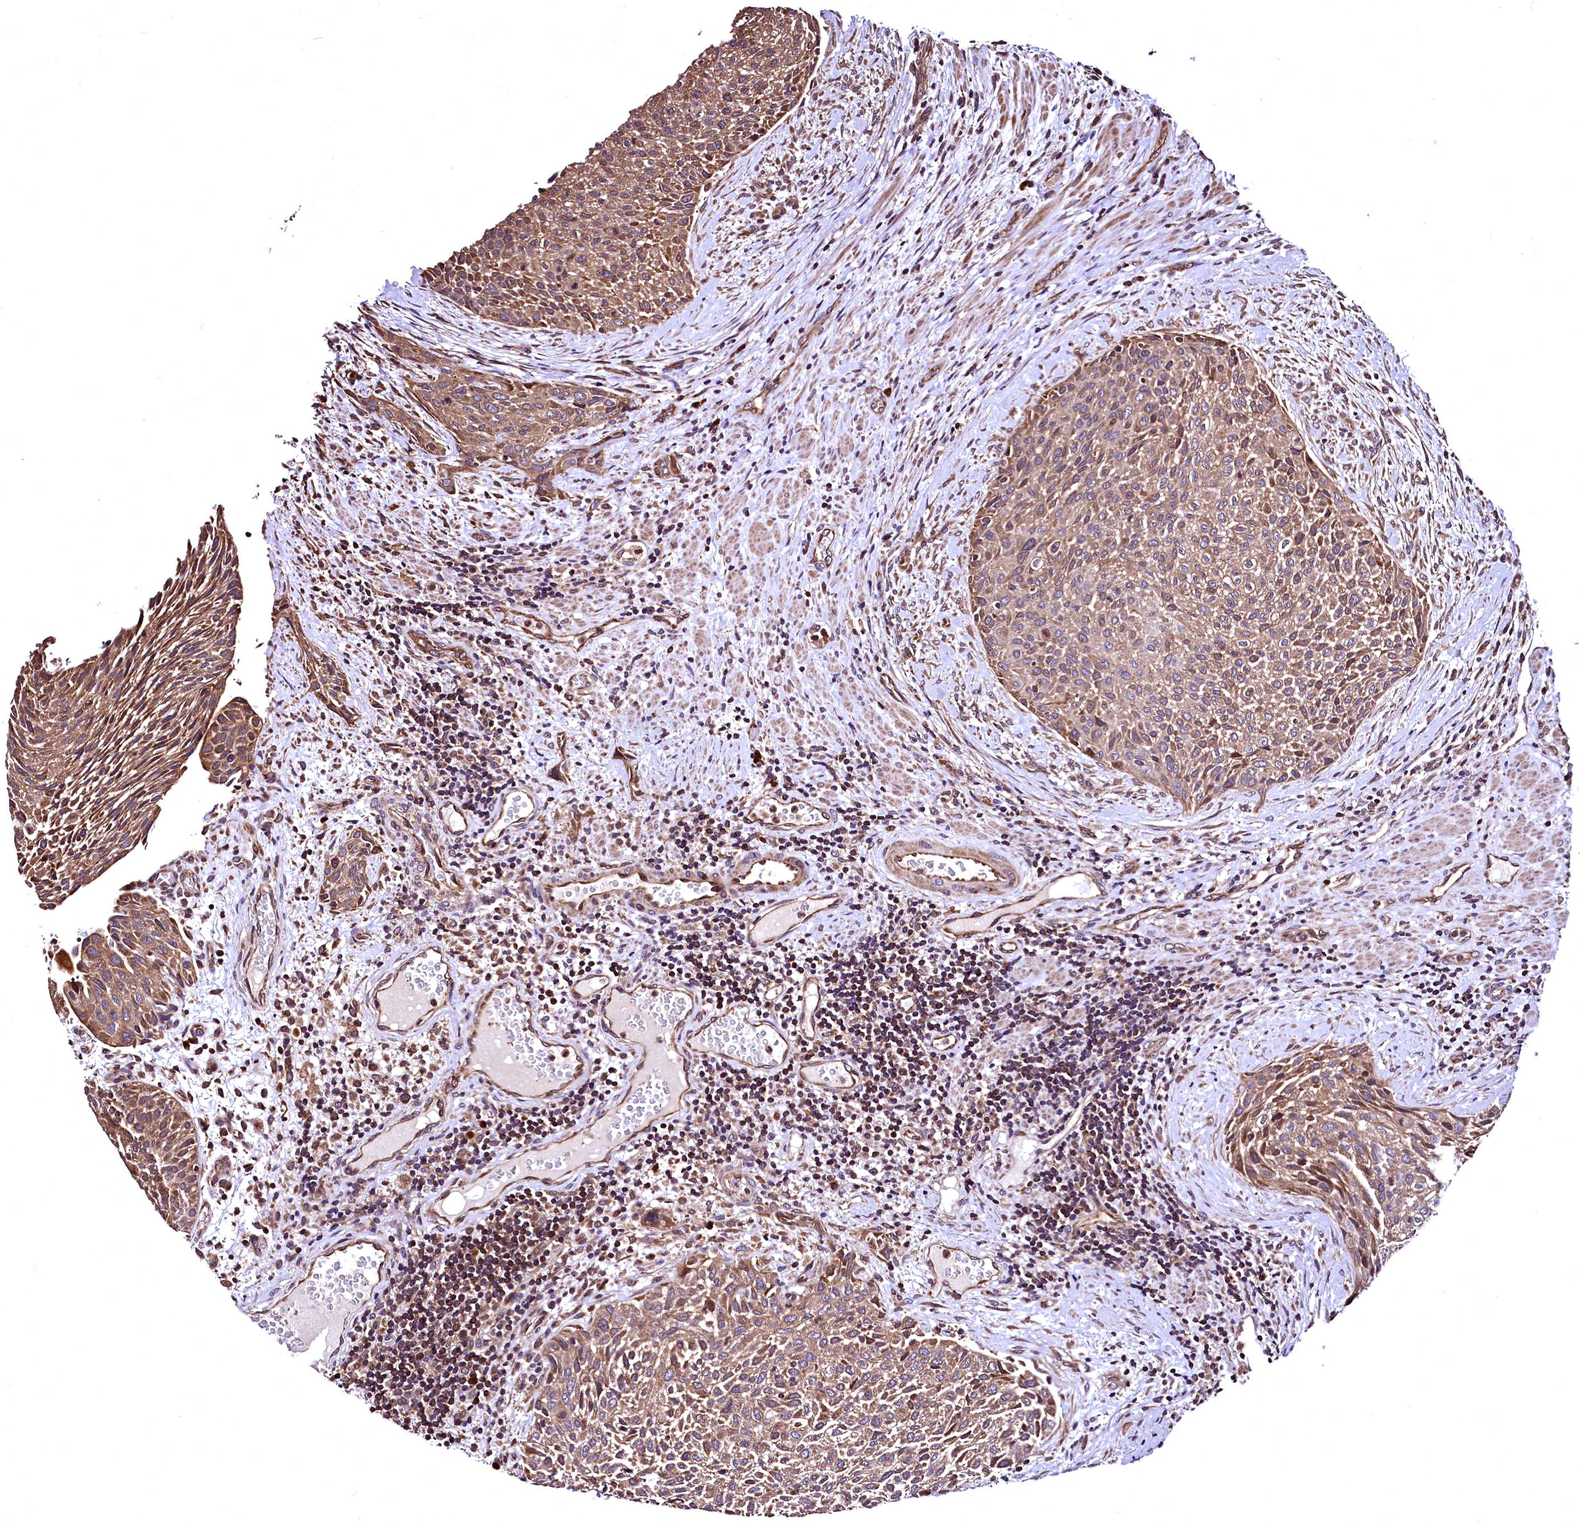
{"staining": {"intensity": "moderate", "quantity": "25%-75%", "location": "cytoplasmic/membranous"}, "tissue": "urothelial cancer", "cell_type": "Tumor cells", "image_type": "cancer", "snomed": [{"axis": "morphology", "description": "Normal tissue, NOS"}, {"axis": "morphology", "description": "Urothelial carcinoma, NOS"}, {"axis": "topography", "description": "Urinary bladder"}, {"axis": "topography", "description": "Peripheral nerve tissue"}], "caption": "Immunohistochemical staining of transitional cell carcinoma demonstrates medium levels of moderate cytoplasmic/membranous positivity in approximately 25%-75% of tumor cells.", "gene": "LRSAM1", "patient": {"sex": "male", "age": 35}}